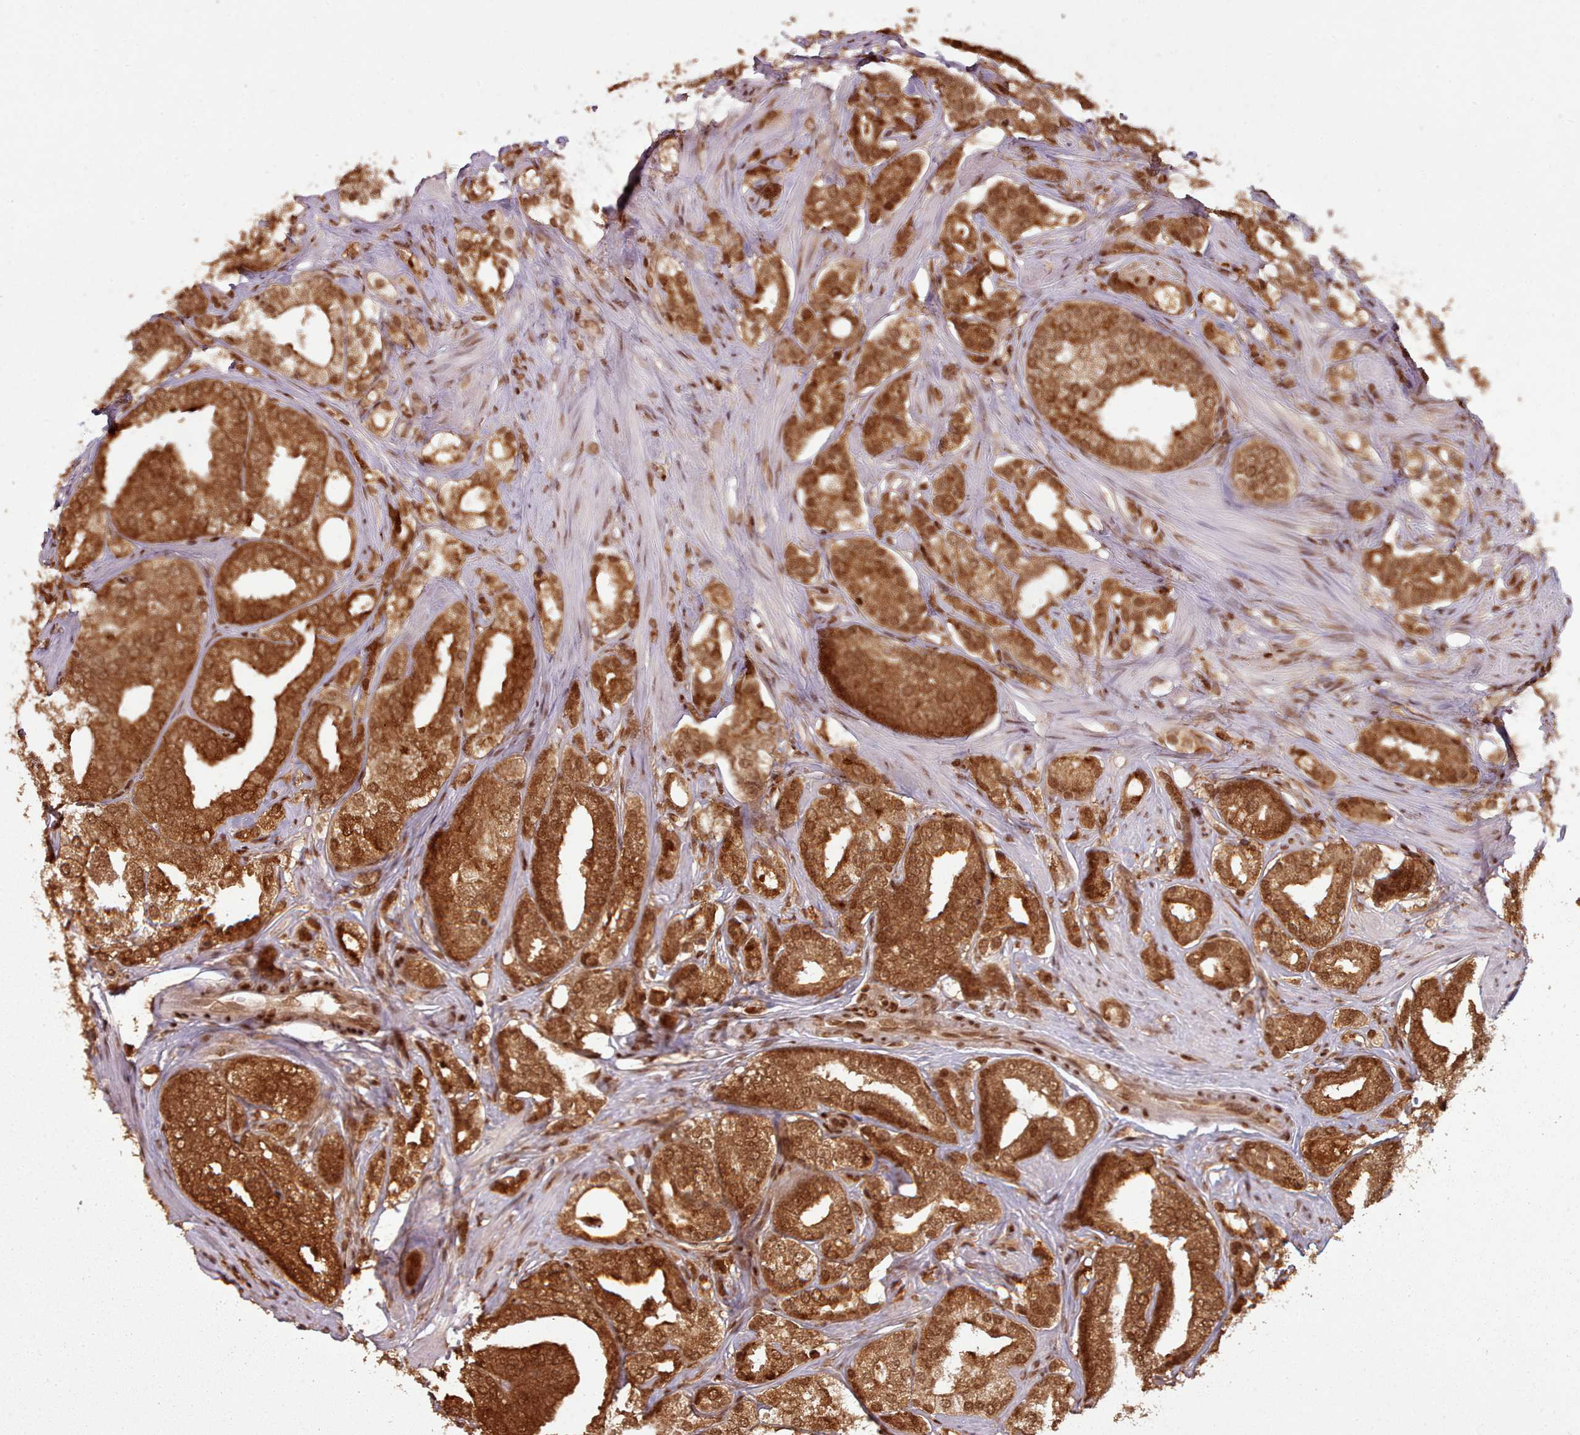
{"staining": {"intensity": "strong", "quantity": ">75%", "location": "cytoplasmic/membranous,nuclear"}, "tissue": "prostate cancer", "cell_type": "Tumor cells", "image_type": "cancer", "snomed": [{"axis": "morphology", "description": "Adenocarcinoma, High grade"}, {"axis": "topography", "description": "Prostate"}], "caption": "Protein analysis of prostate cancer tissue exhibits strong cytoplasmic/membranous and nuclear positivity in about >75% of tumor cells.", "gene": "RPS27A", "patient": {"sex": "male", "age": 50}}